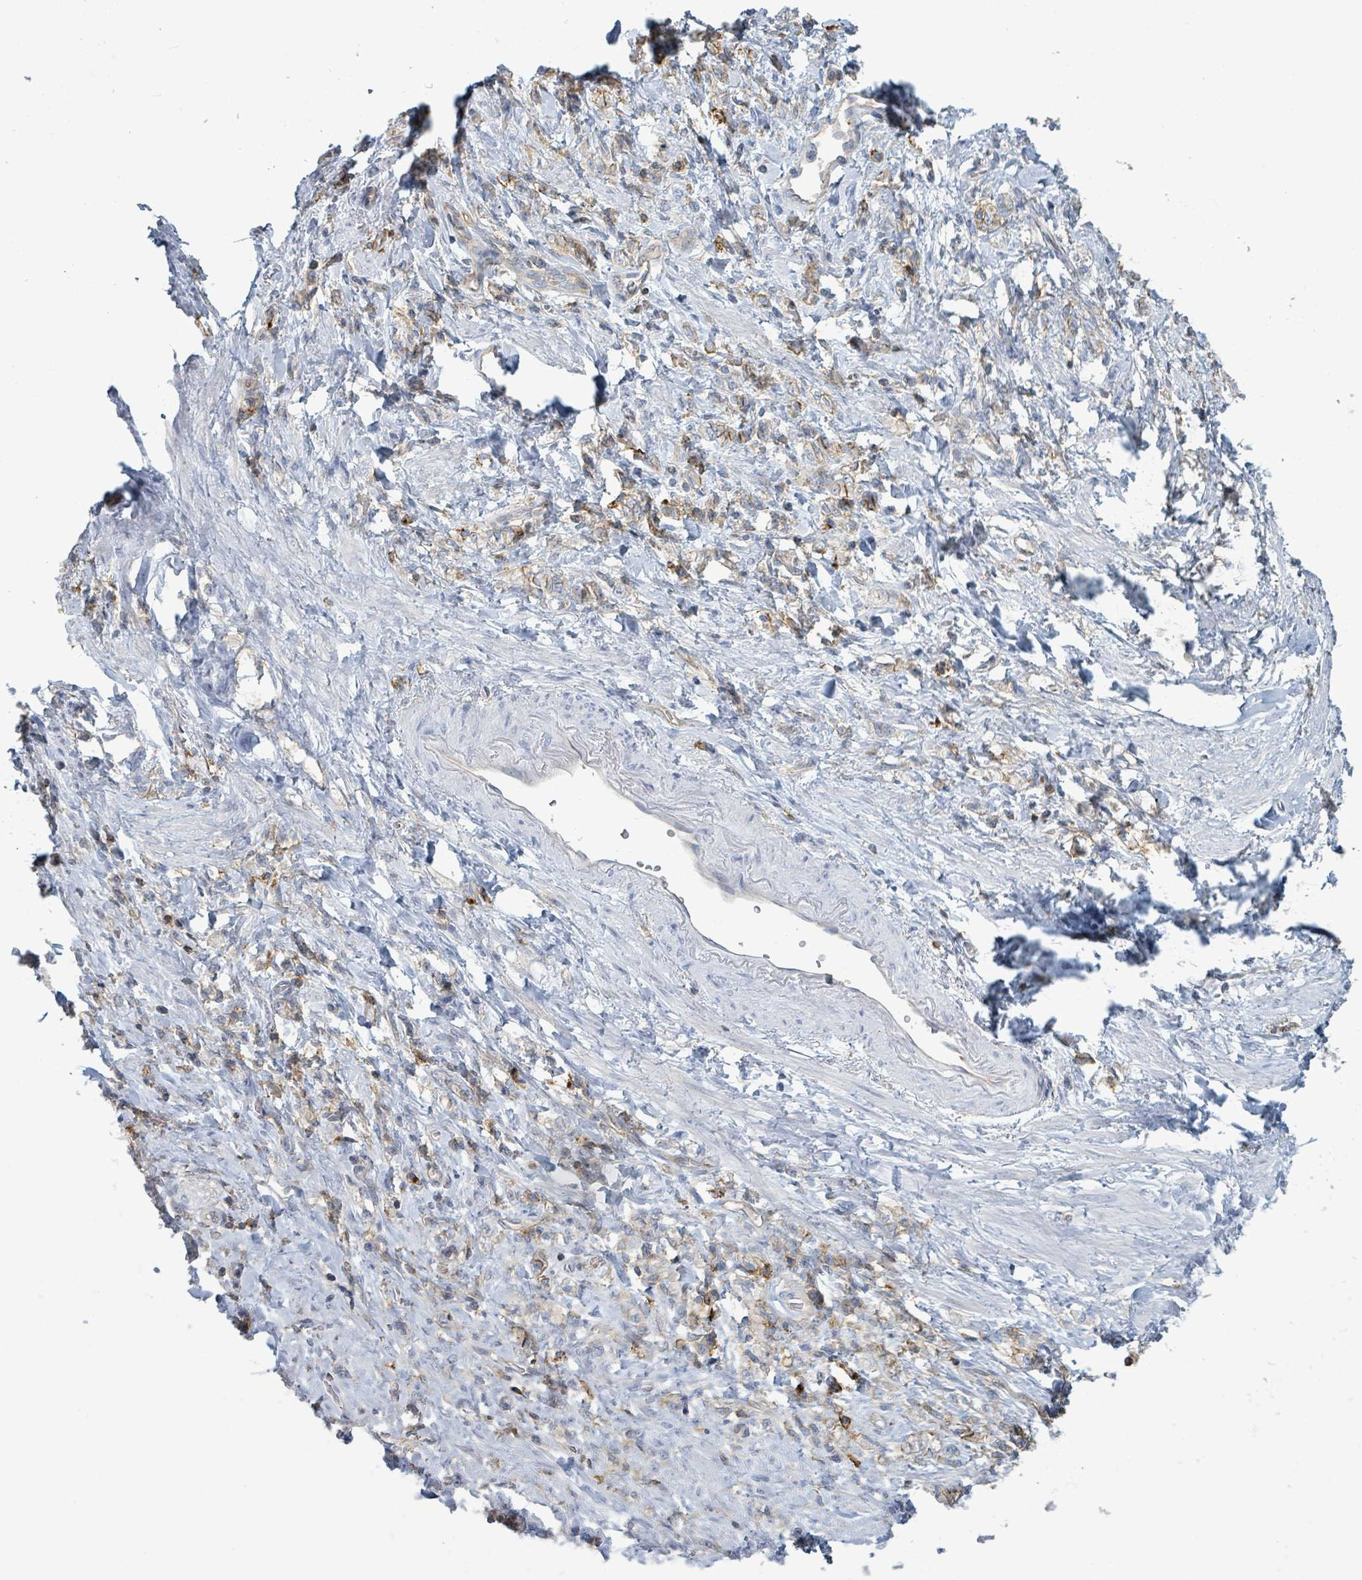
{"staining": {"intensity": "moderate", "quantity": "25%-75%", "location": "cytoplasmic/membranous"}, "tissue": "stomach cancer", "cell_type": "Tumor cells", "image_type": "cancer", "snomed": [{"axis": "morphology", "description": "Adenocarcinoma, NOS"}, {"axis": "topography", "description": "Stomach"}], "caption": "Adenocarcinoma (stomach) tissue demonstrates moderate cytoplasmic/membranous expression in about 25%-75% of tumor cells", "gene": "TNFRSF14", "patient": {"sex": "male", "age": 77}}